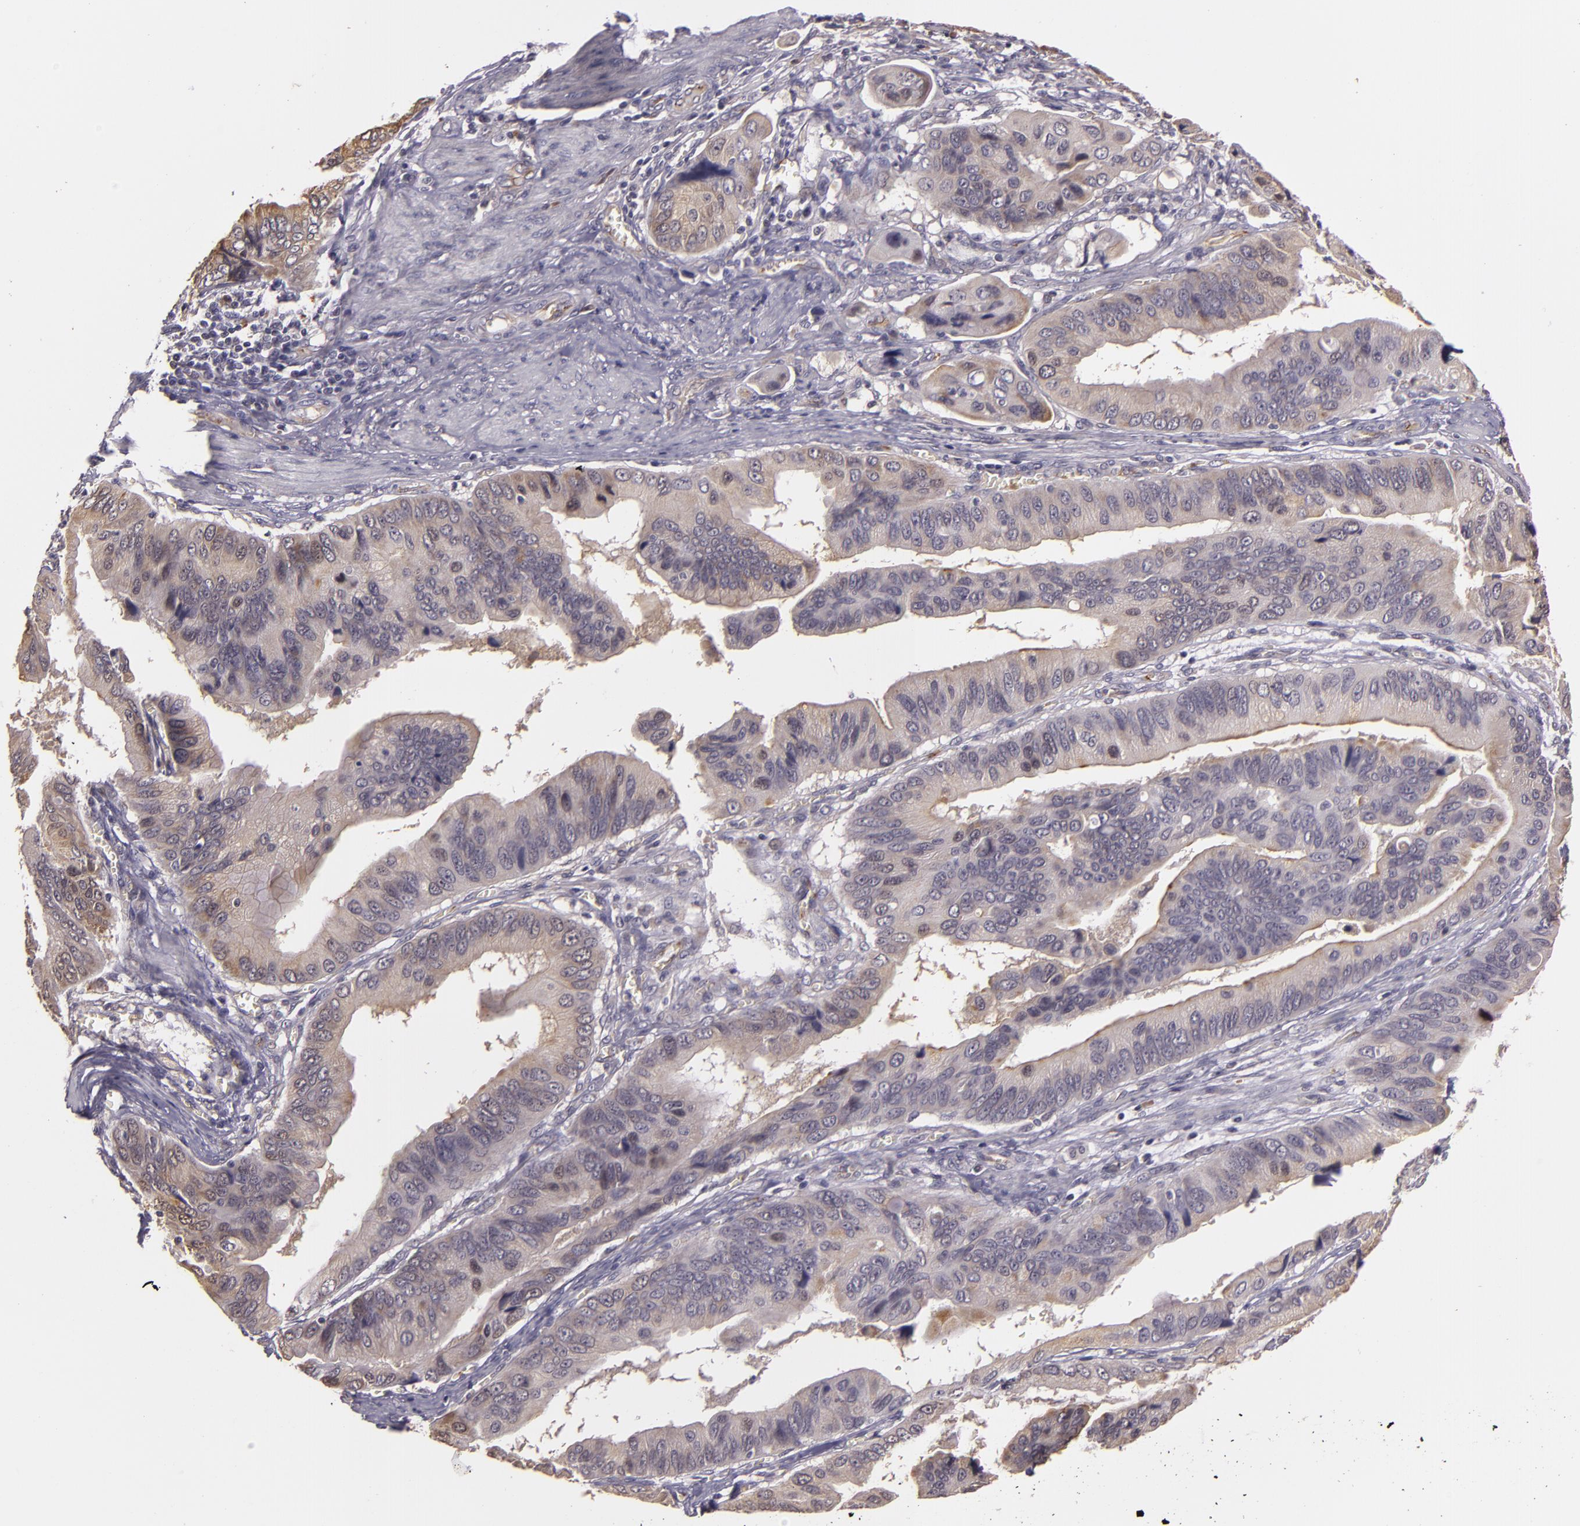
{"staining": {"intensity": "weak", "quantity": "<25%", "location": "cytoplasmic/membranous"}, "tissue": "stomach cancer", "cell_type": "Tumor cells", "image_type": "cancer", "snomed": [{"axis": "morphology", "description": "Adenocarcinoma, NOS"}, {"axis": "topography", "description": "Stomach, upper"}], "caption": "Immunohistochemistry (IHC) photomicrograph of human stomach cancer (adenocarcinoma) stained for a protein (brown), which shows no expression in tumor cells.", "gene": "SYTL4", "patient": {"sex": "male", "age": 80}}